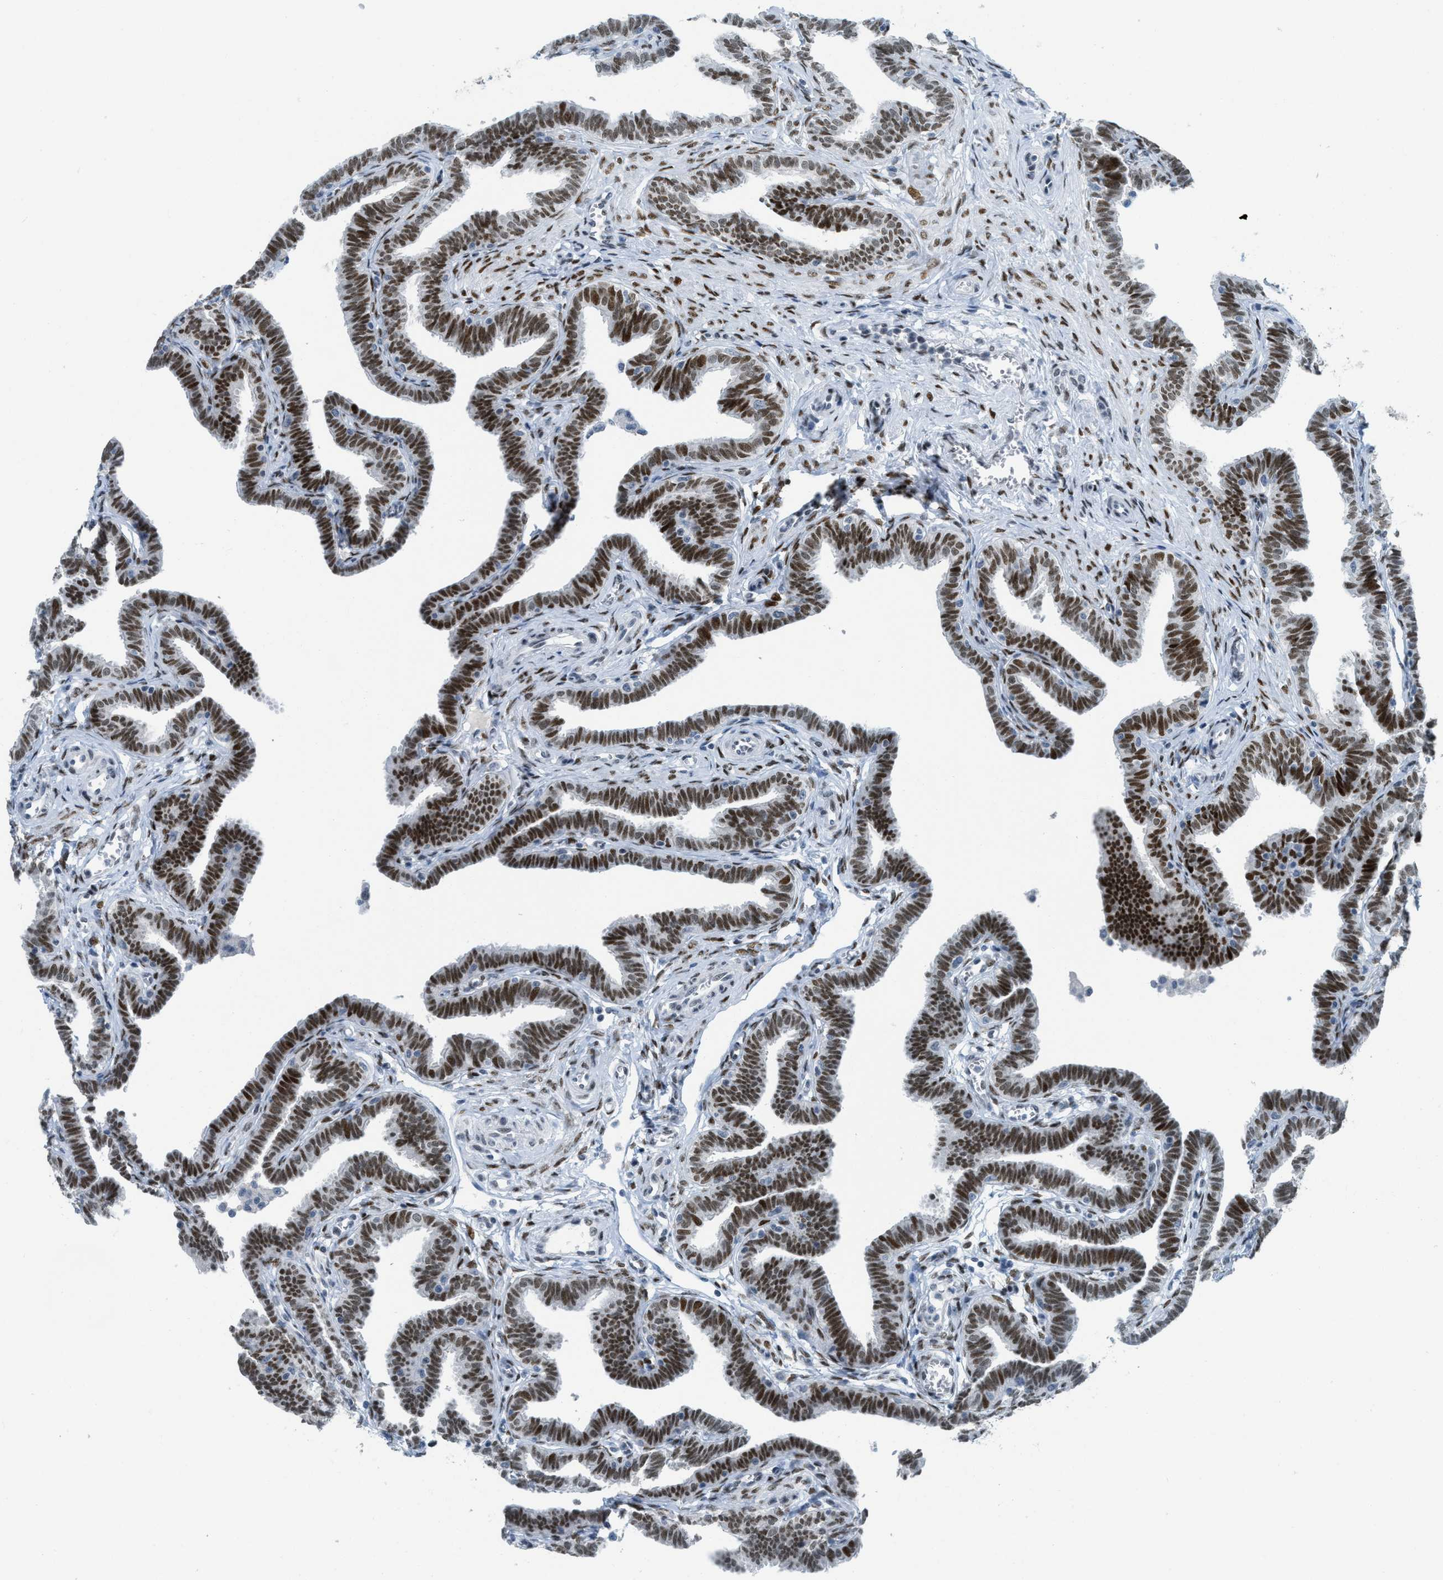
{"staining": {"intensity": "strong", "quantity": ">75%", "location": "nuclear"}, "tissue": "fallopian tube", "cell_type": "Glandular cells", "image_type": "normal", "snomed": [{"axis": "morphology", "description": "Normal tissue, NOS"}, {"axis": "topography", "description": "Fallopian tube"}, {"axis": "topography", "description": "Ovary"}], "caption": "High-magnification brightfield microscopy of unremarkable fallopian tube stained with DAB (3,3'-diaminobenzidine) (brown) and counterstained with hematoxylin (blue). glandular cells exhibit strong nuclear staining is present in approximately>75% of cells.", "gene": "PBX1", "patient": {"sex": "female", "age": 23}}